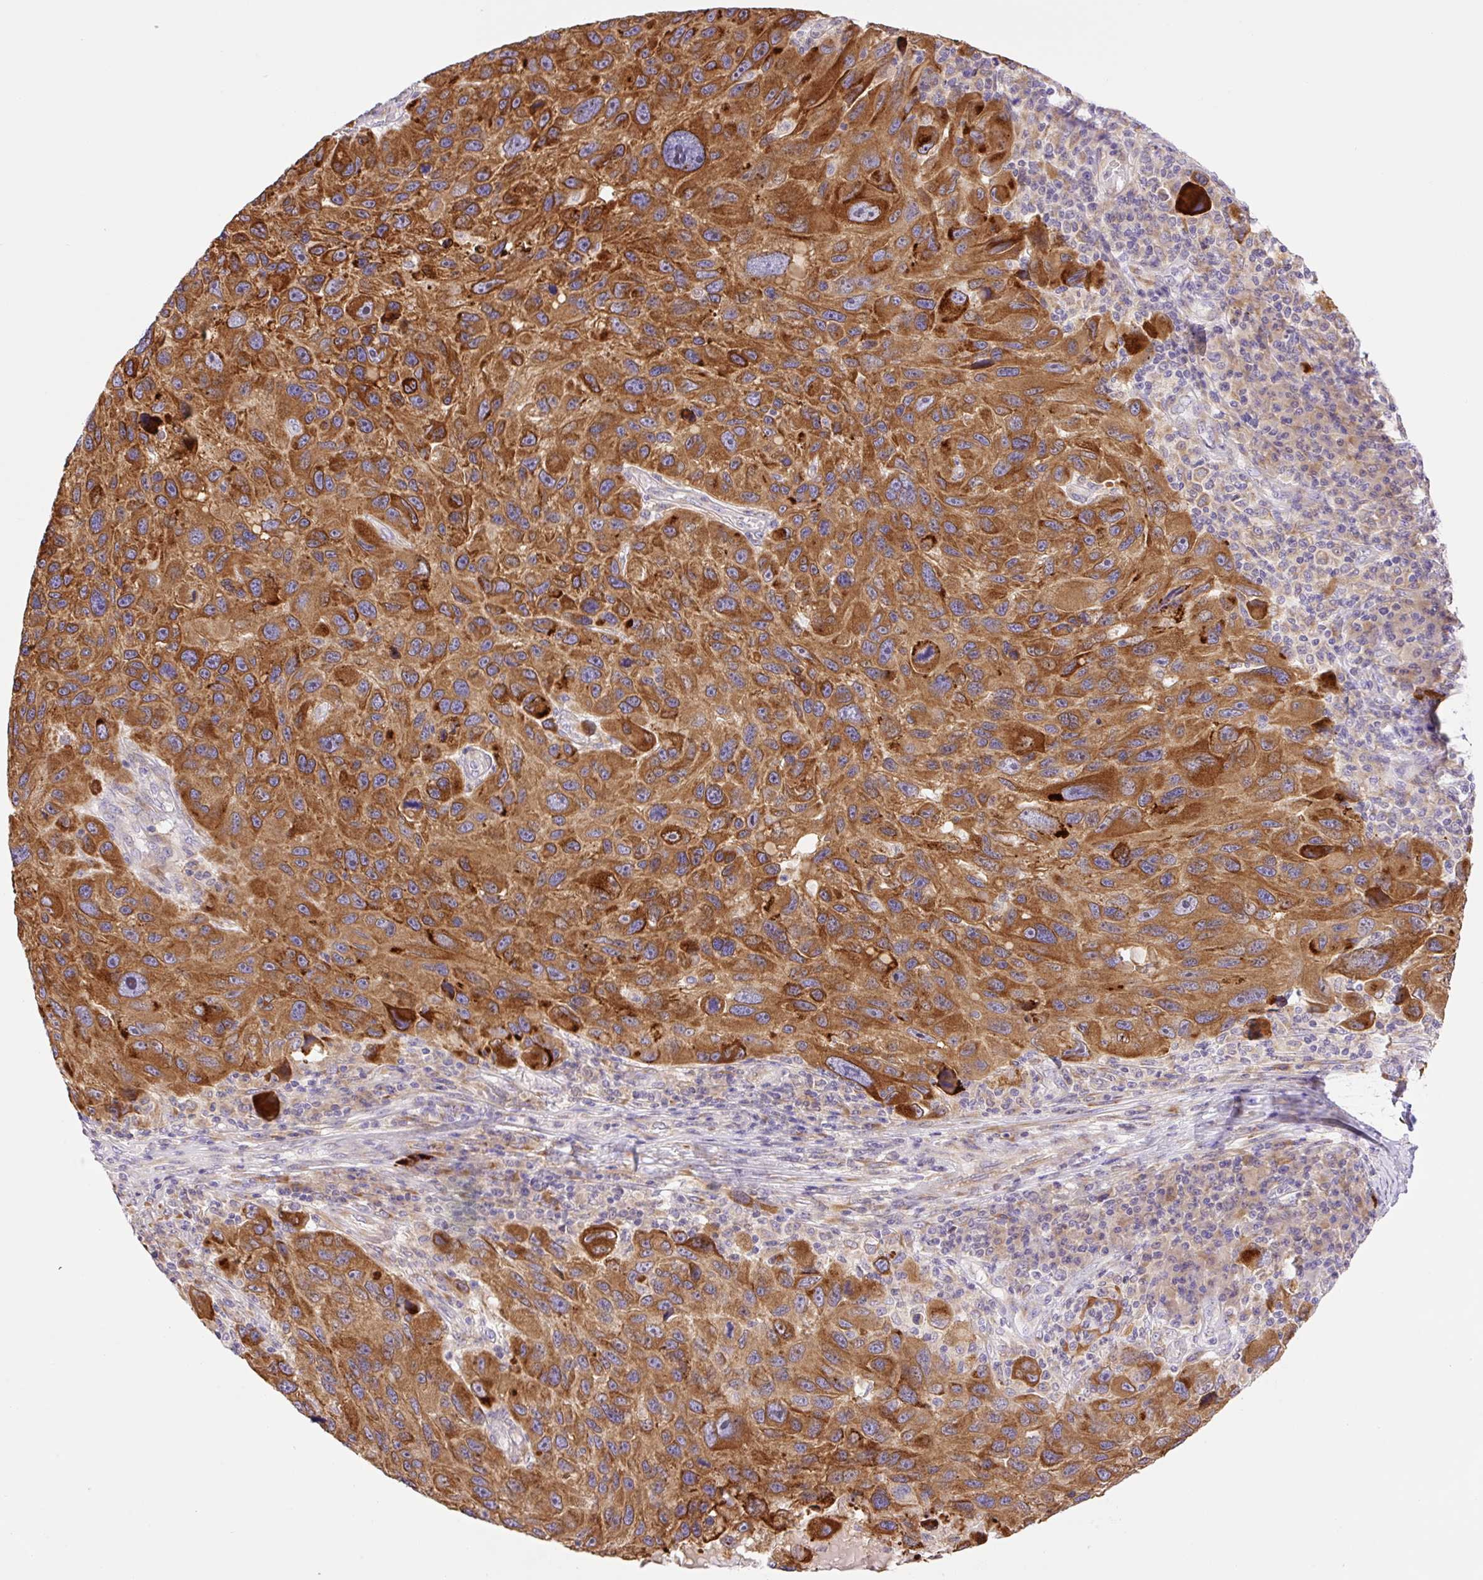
{"staining": {"intensity": "strong", "quantity": ">75%", "location": "cytoplasmic/membranous"}, "tissue": "melanoma", "cell_type": "Tumor cells", "image_type": "cancer", "snomed": [{"axis": "morphology", "description": "Malignant melanoma, NOS"}, {"axis": "topography", "description": "Skin"}], "caption": "A brown stain labels strong cytoplasmic/membranous staining of a protein in malignant melanoma tumor cells.", "gene": "POFUT1", "patient": {"sex": "male", "age": 53}}